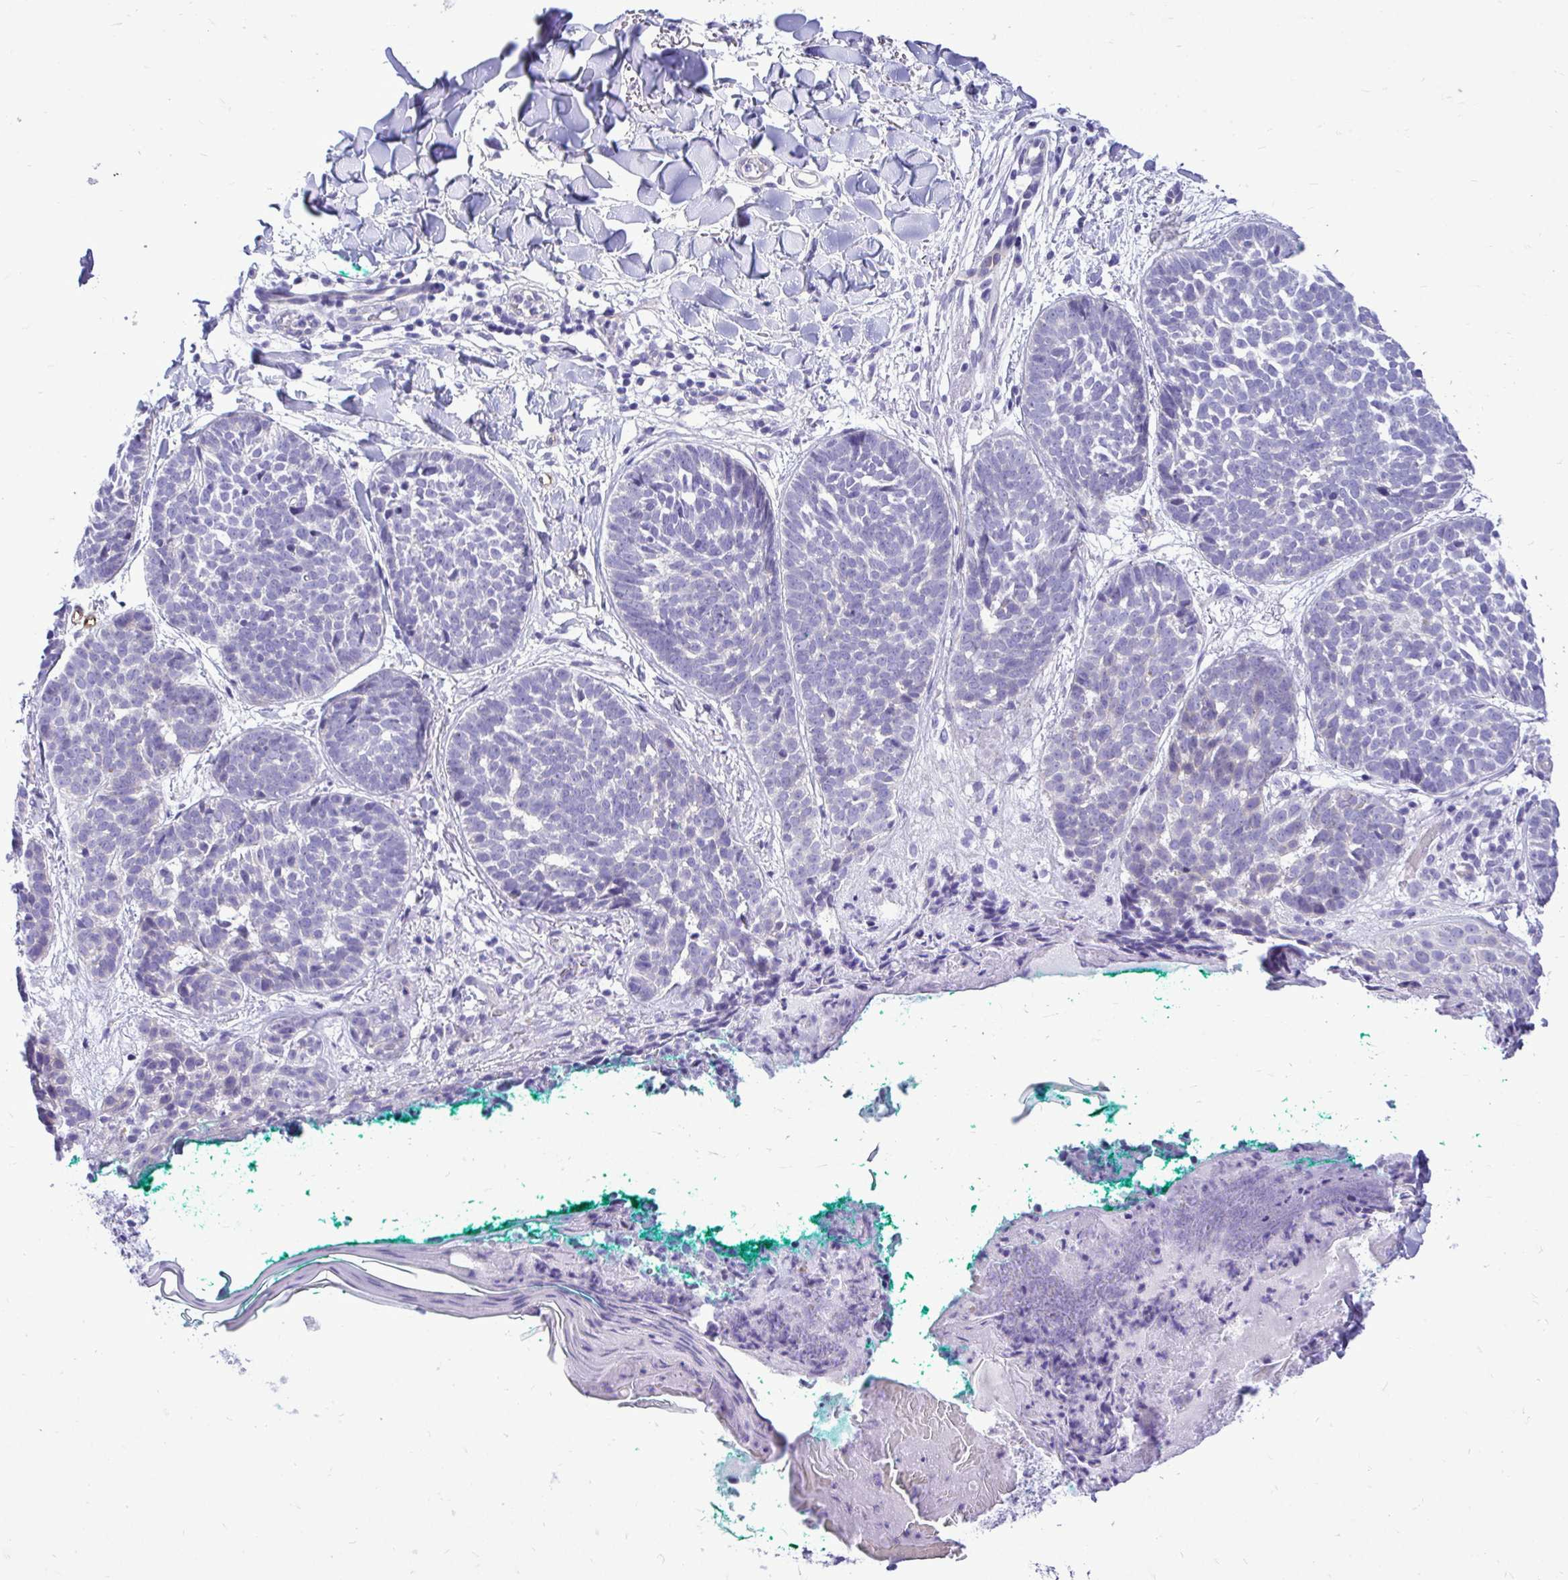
{"staining": {"intensity": "negative", "quantity": "none", "location": "none"}, "tissue": "skin cancer", "cell_type": "Tumor cells", "image_type": "cancer", "snomed": [{"axis": "morphology", "description": "Basal cell carcinoma"}, {"axis": "topography", "description": "Skin"}, {"axis": "topography", "description": "Skin of neck"}, {"axis": "topography", "description": "Skin of shoulder"}, {"axis": "topography", "description": "Skin of back"}], "caption": "Basal cell carcinoma (skin) was stained to show a protein in brown. There is no significant expression in tumor cells.", "gene": "ABCG2", "patient": {"sex": "male", "age": 80}}